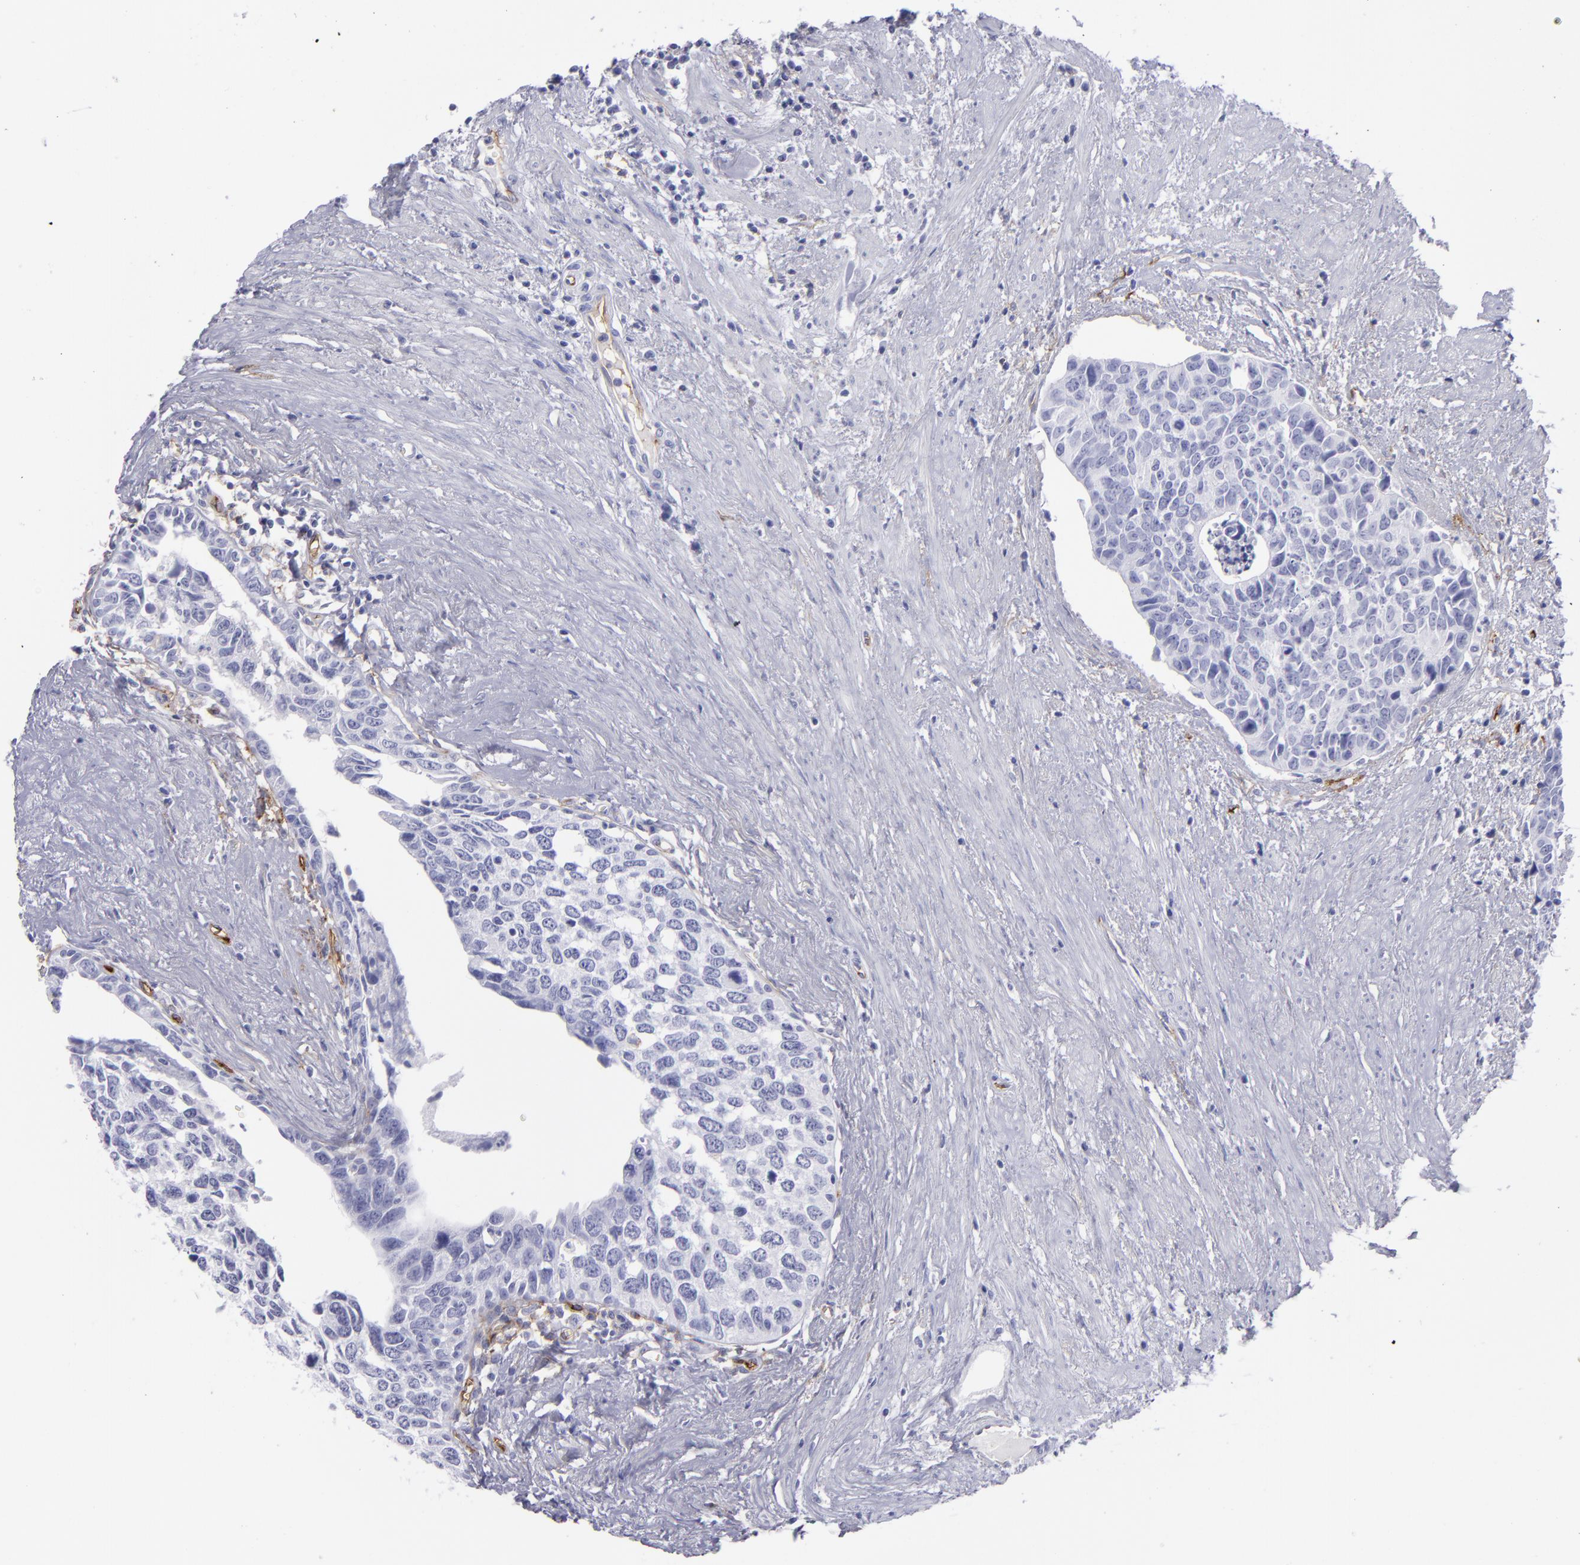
{"staining": {"intensity": "negative", "quantity": "none", "location": "none"}, "tissue": "urothelial cancer", "cell_type": "Tumor cells", "image_type": "cancer", "snomed": [{"axis": "morphology", "description": "Urothelial carcinoma, High grade"}, {"axis": "topography", "description": "Urinary bladder"}], "caption": "Tumor cells show no significant staining in high-grade urothelial carcinoma.", "gene": "ACE", "patient": {"sex": "male", "age": 81}}